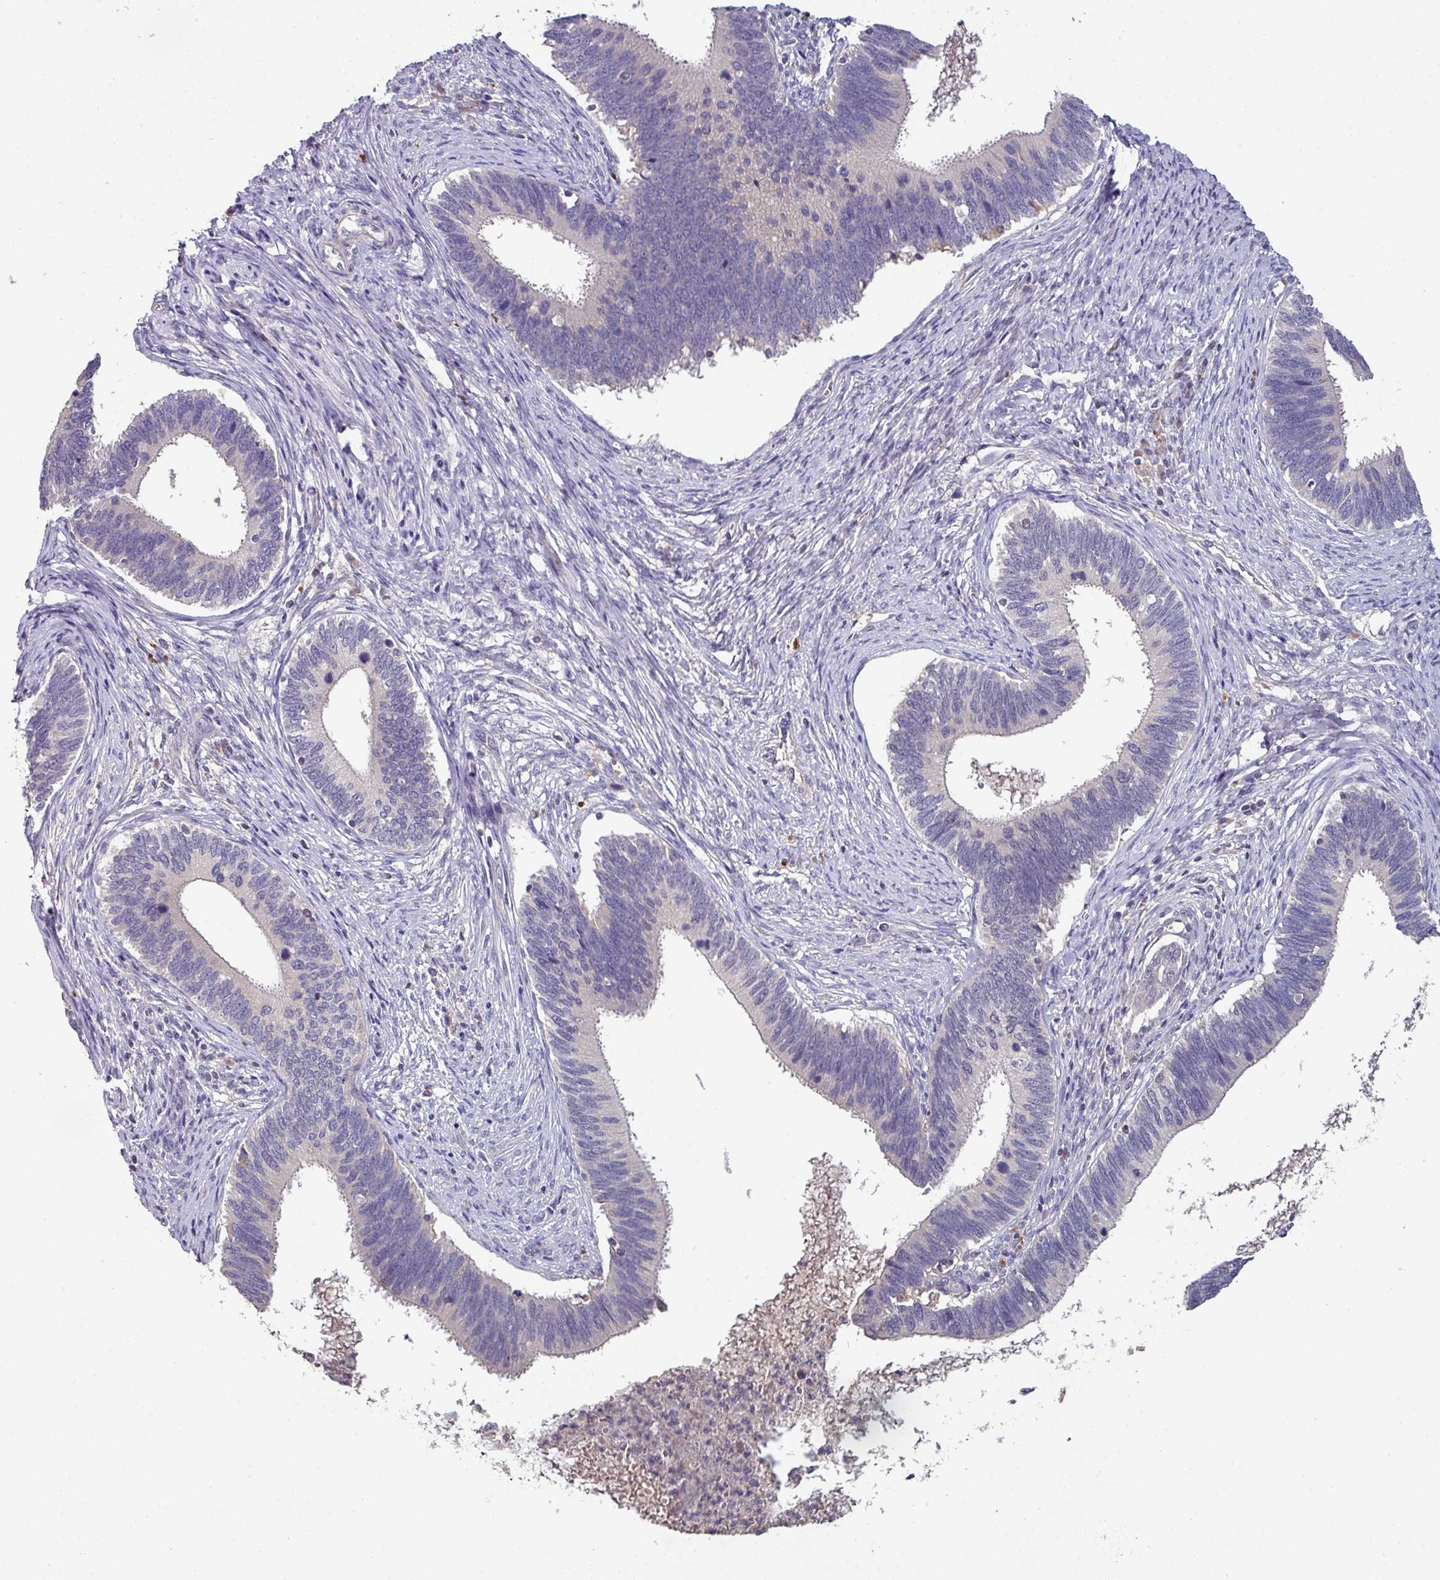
{"staining": {"intensity": "negative", "quantity": "none", "location": "none"}, "tissue": "cervical cancer", "cell_type": "Tumor cells", "image_type": "cancer", "snomed": [{"axis": "morphology", "description": "Adenocarcinoma, NOS"}, {"axis": "topography", "description": "Cervix"}], "caption": "Immunohistochemistry histopathology image of neoplastic tissue: cervical cancer stained with DAB (3,3'-diaminobenzidine) displays no significant protein positivity in tumor cells.", "gene": "AEBP2", "patient": {"sex": "female", "age": 42}}